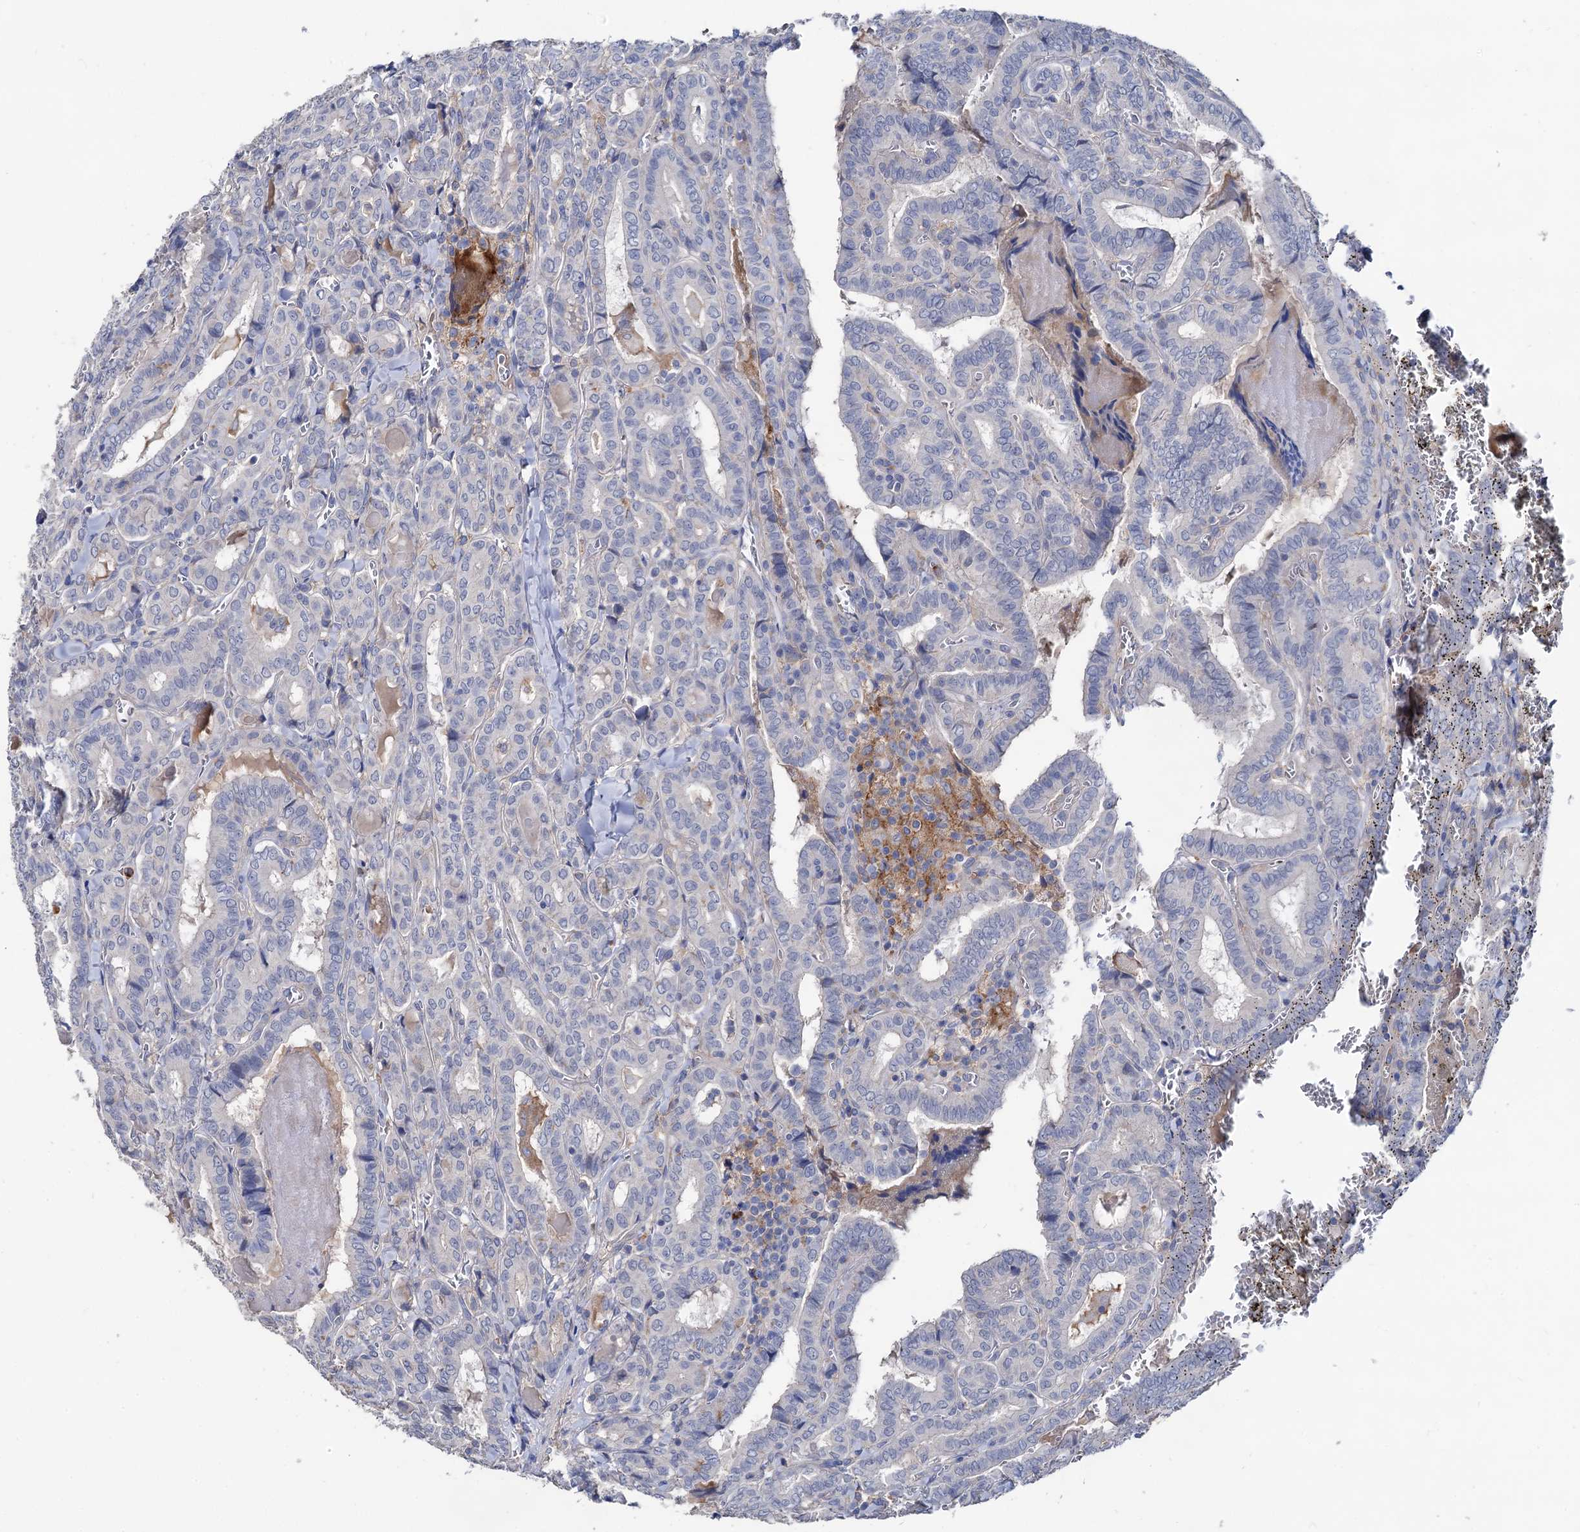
{"staining": {"intensity": "negative", "quantity": "none", "location": "none"}, "tissue": "thyroid cancer", "cell_type": "Tumor cells", "image_type": "cancer", "snomed": [{"axis": "morphology", "description": "Papillary adenocarcinoma, NOS"}, {"axis": "topography", "description": "Thyroid gland"}], "caption": "DAB immunohistochemical staining of human thyroid papillary adenocarcinoma displays no significant expression in tumor cells.", "gene": "HVCN1", "patient": {"sex": "female", "age": 72}}